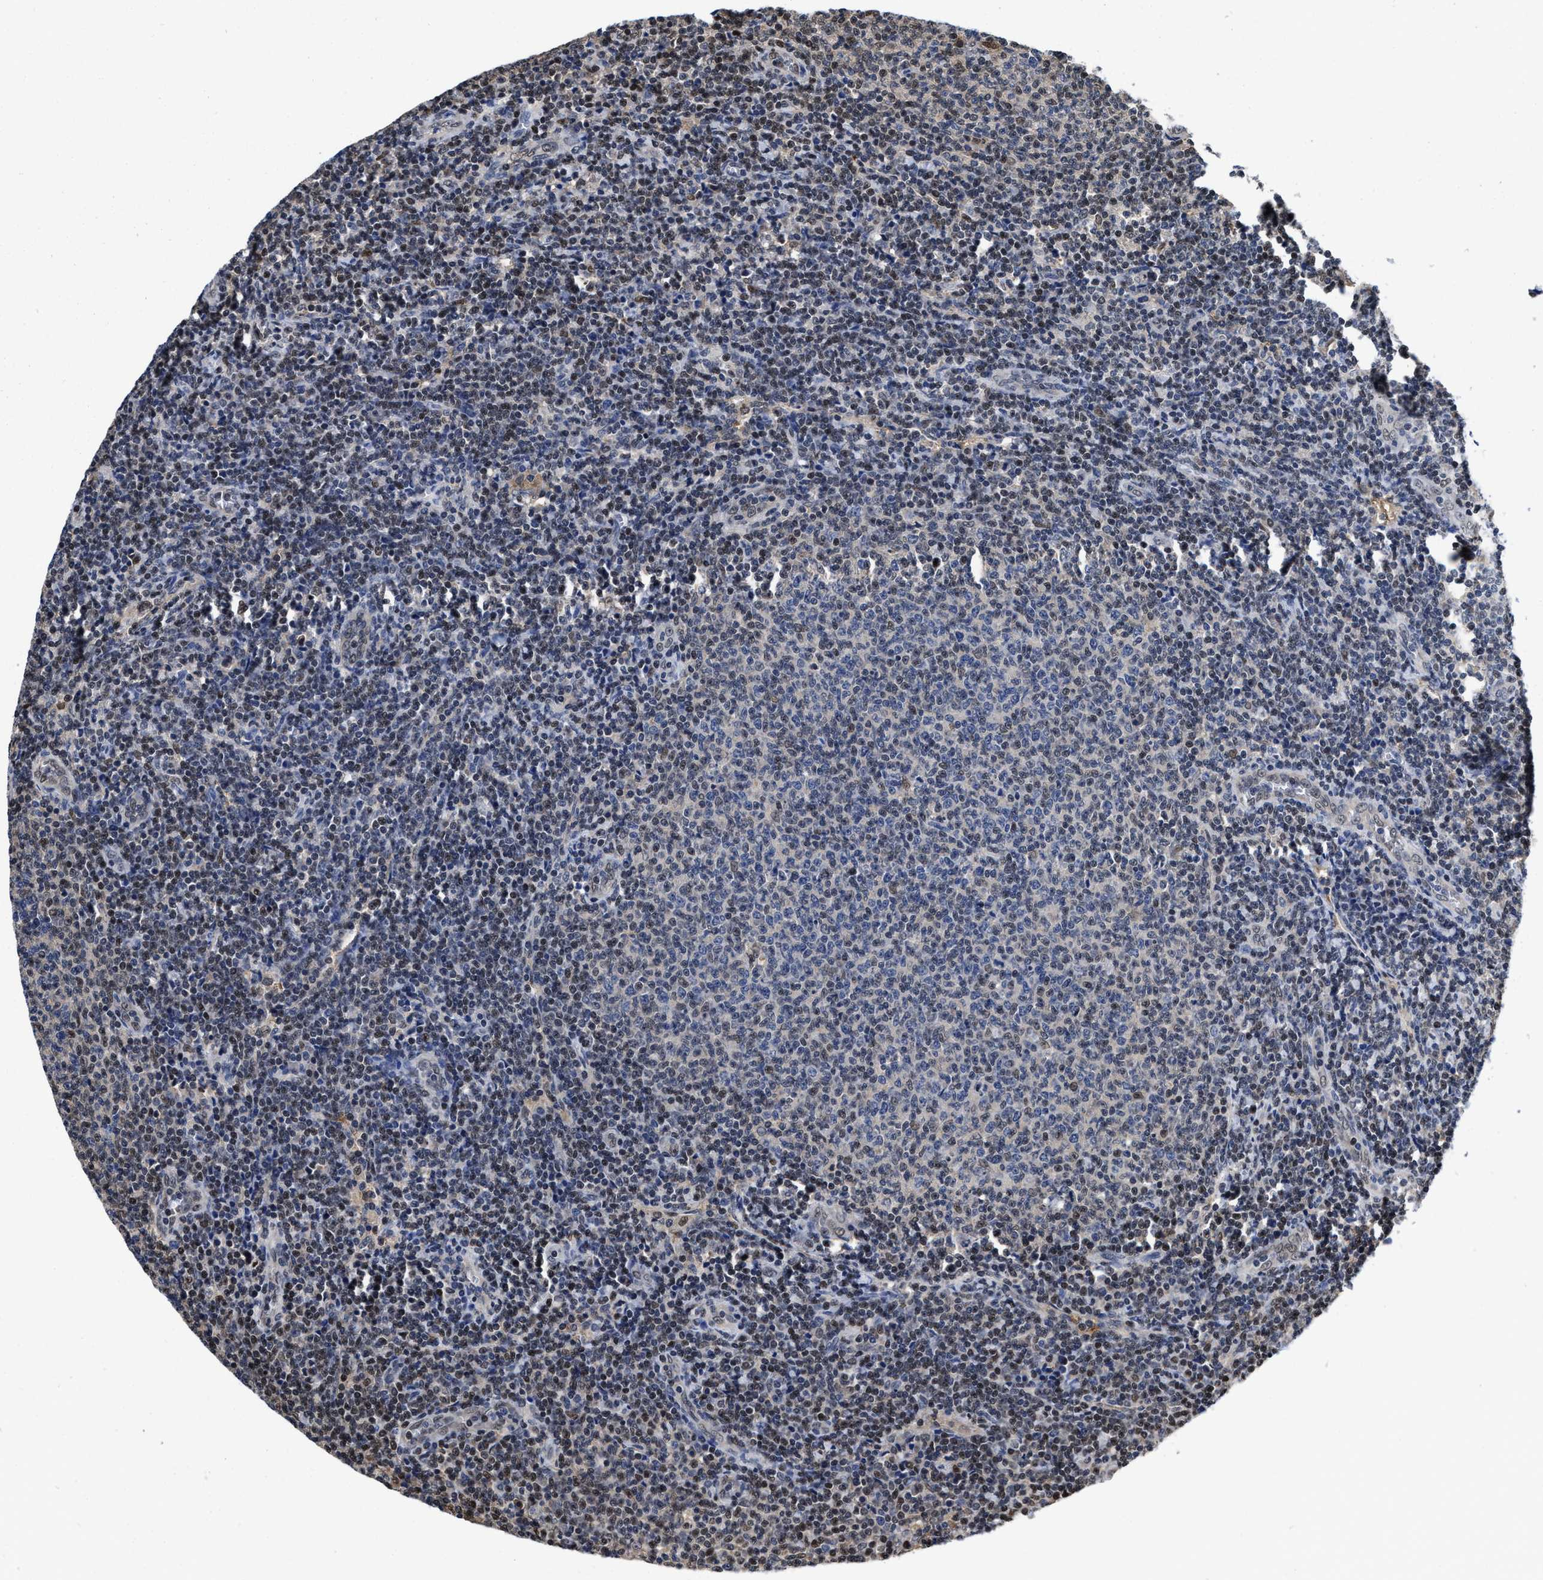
{"staining": {"intensity": "weak", "quantity": "25%-75%", "location": "nuclear"}, "tissue": "lymphoma", "cell_type": "Tumor cells", "image_type": "cancer", "snomed": [{"axis": "morphology", "description": "Malignant lymphoma, non-Hodgkin's type, Low grade"}, {"axis": "topography", "description": "Lymph node"}], "caption": "Weak nuclear protein staining is identified in approximately 25%-75% of tumor cells in malignant lymphoma, non-Hodgkin's type (low-grade). (DAB = brown stain, brightfield microscopy at high magnification).", "gene": "KIF12", "patient": {"sex": "male", "age": 66}}